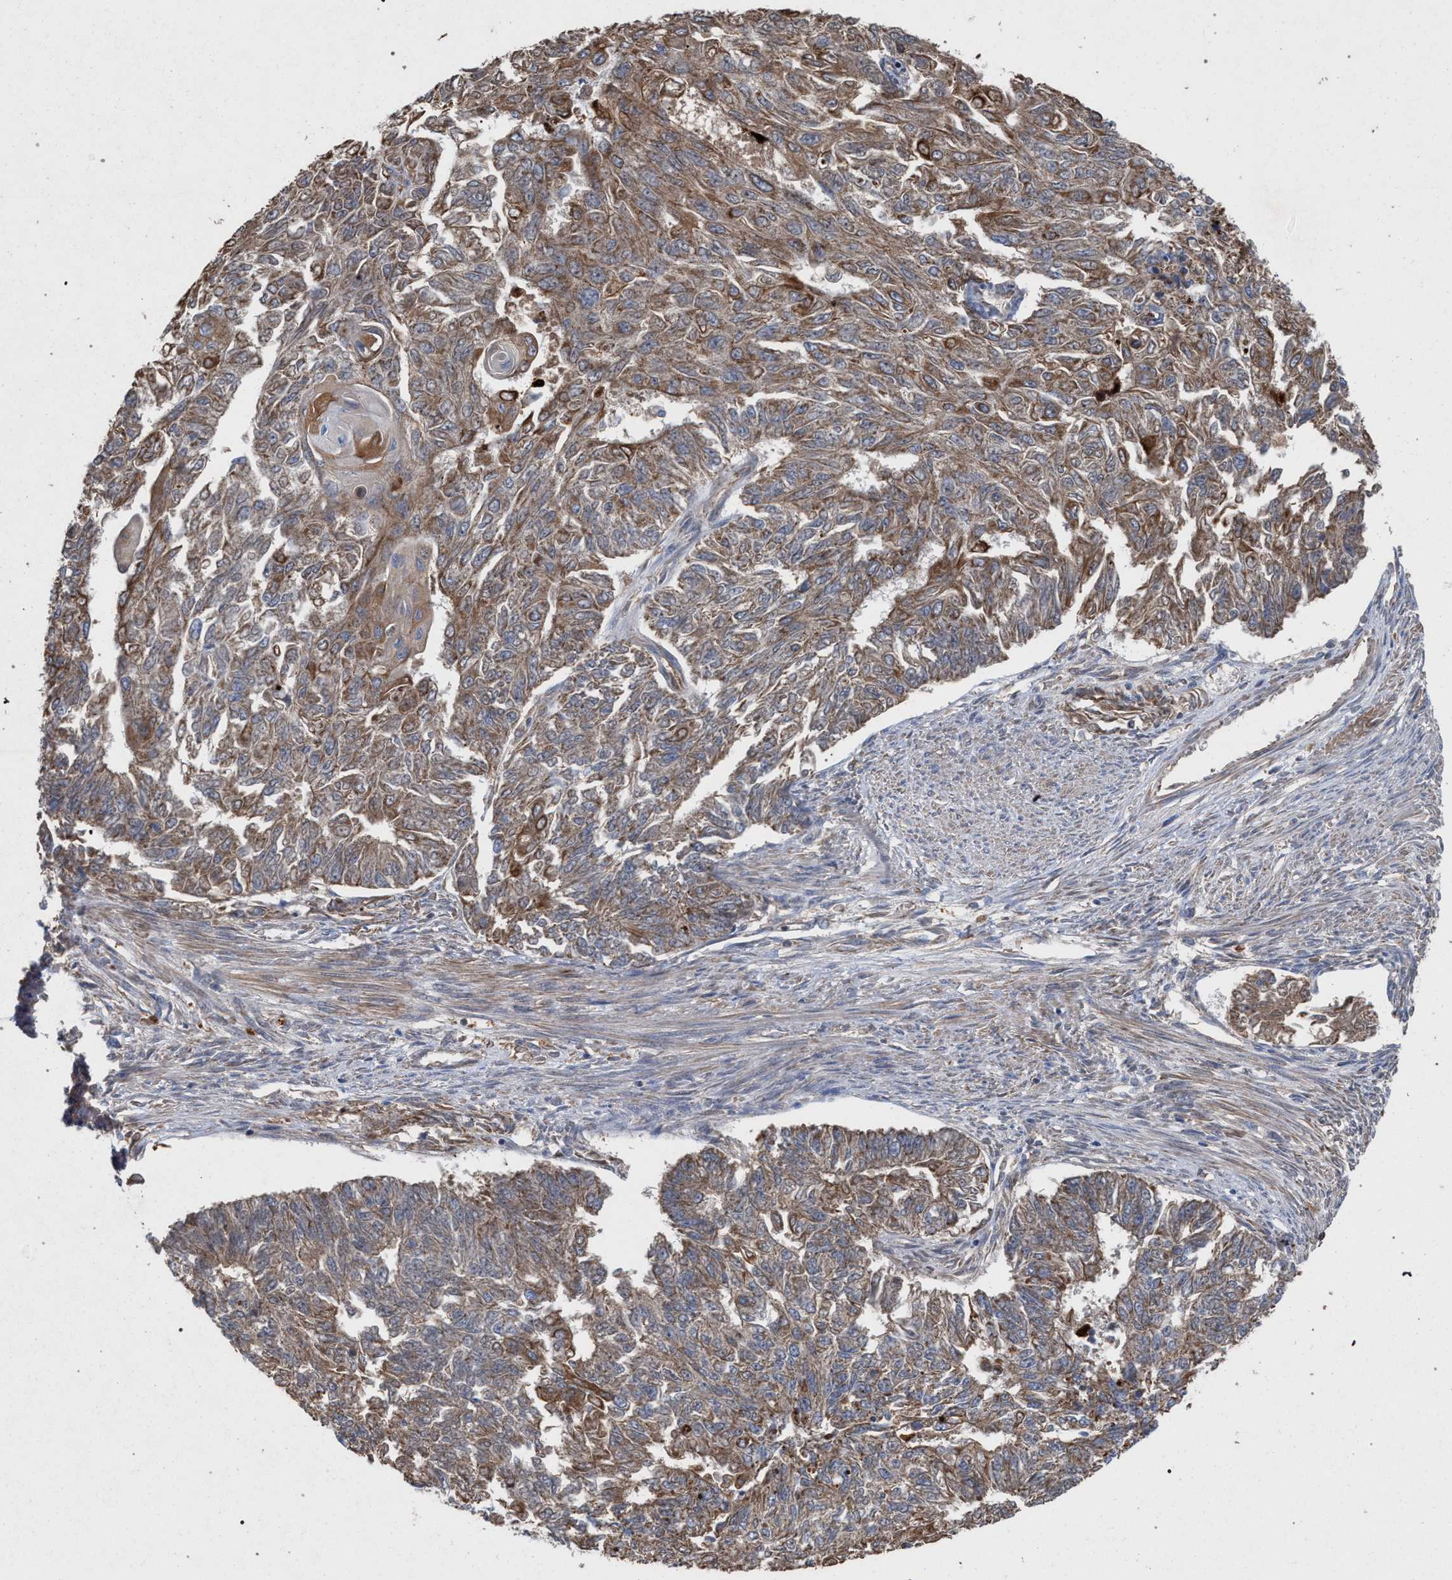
{"staining": {"intensity": "weak", "quantity": ">75%", "location": "cytoplasmic/membranous"}, "tissue": "endometrial cancer", "cell_type": "Tumor cells", "image_type": "cancer", "snomed": [{"axis": "morphology", "description": "Adenocarcinoma, NOS"}, {"axis": "topography", "description": "Endometrium"}], "caption": "The immunohistochemical stain shows weak cytoplasmic/membranous expression in tumor cells of adenocarcinoma (endometrial) tissue.", "gene": "BCL2L12", "patient": {"sex": "female", "age": 32}}